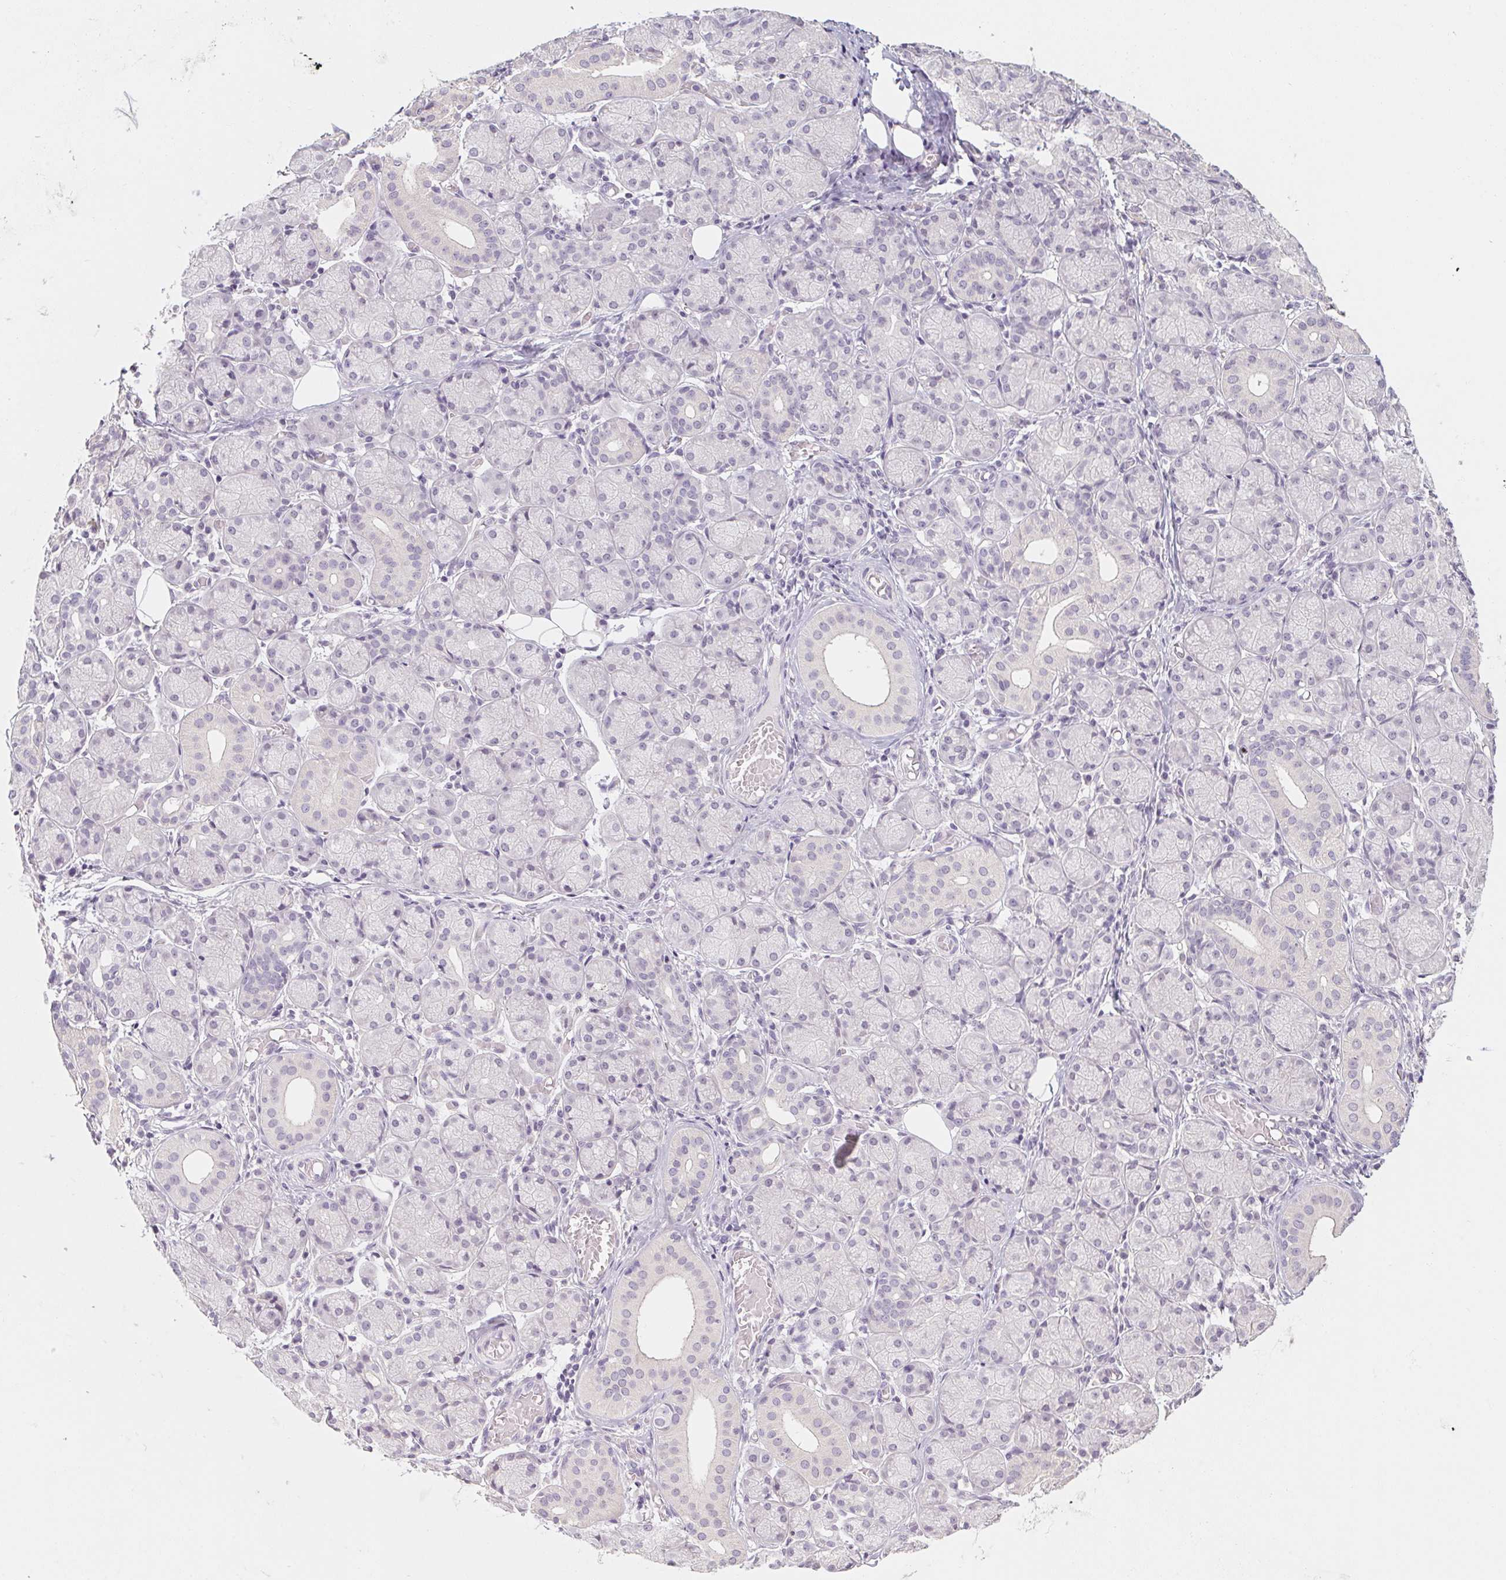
{"staining": {"intensity": "negative", "quantity": "none", "location": "none"}, "tissue": "salivary gland", "cell_type": "Glandular cells", "image_type": "normal", "snomed": [{"axis": "morphology", "description": "Normal tissue, NOS"}, {"axis": "topography", "description": "Salivary gland"}, {"axis": "topography", "description": "Peripheral nerve tissue"}], "caption": "Immunohistochemistry of normal human salivary gland exhibits no expression in glandular cells. (Stains: DAB immunohistochemistry (IHC) with hematoxylin counter stain, Microscopy: brightfield microscopy at high magnification).", "gene": "CAPZA3", "patient": {"sex": "female", "age": 24}}